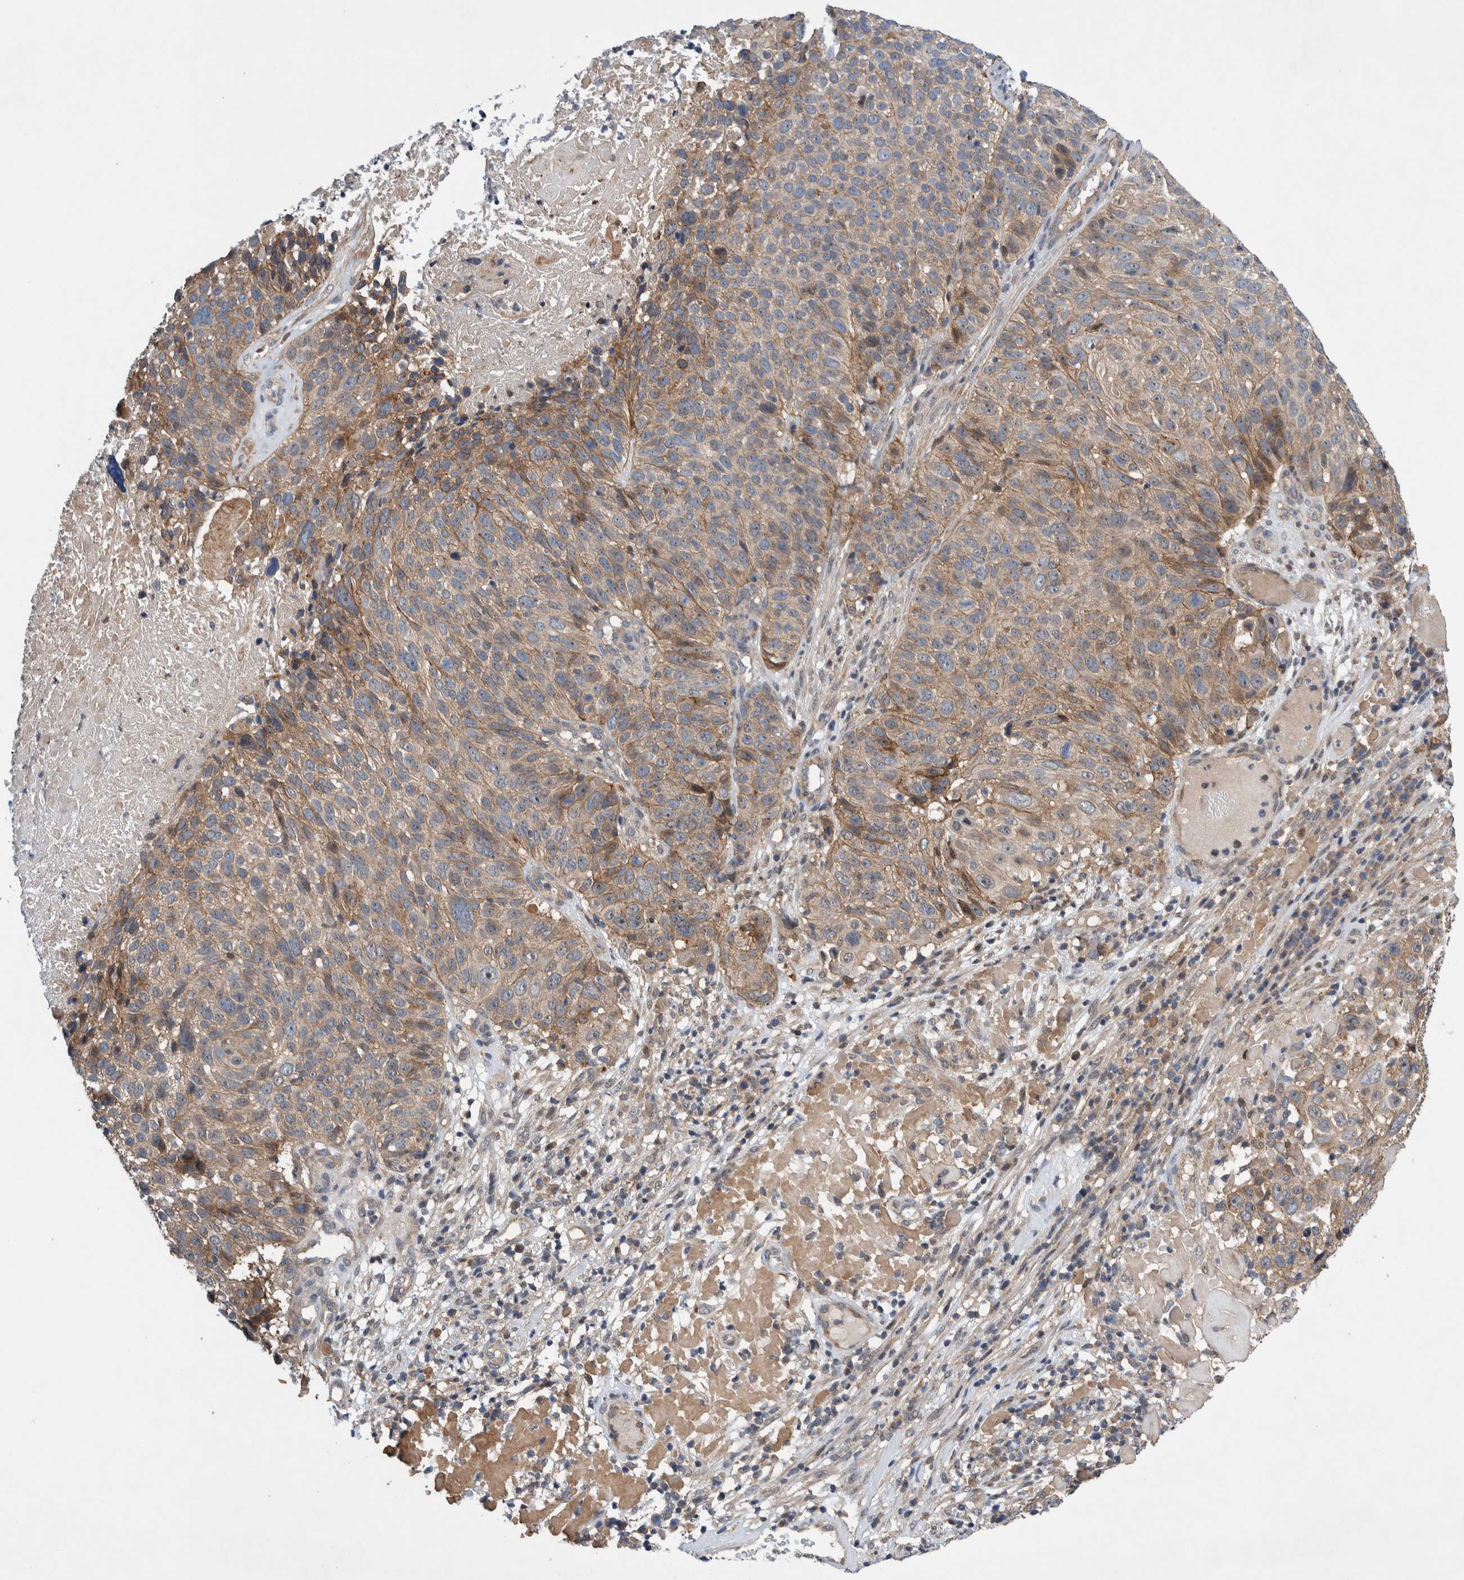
{"staining": {"intensity": "weak", "quantity": ">75%", "location": "cytoplasmic/membranous"}, "tissue": "cervical cancer", "cell_type": "Tumor cells", "image_type": "cancer", "snomed": [{"axis": "morphology", "description": "Squamous cell carcinoma, NOS"}, {"axis": "topography", "description": "Cervix"}], "caption": "Weak cytoplasmic/membranous positivity for a protein is present in approximately >75% of tumor cells of cervical cancer (squamous cell carcinoma) using immunohistochemistry (IHC).", "gene": "PIK3R6", "patient": {"sex": "female", "age": 74}}